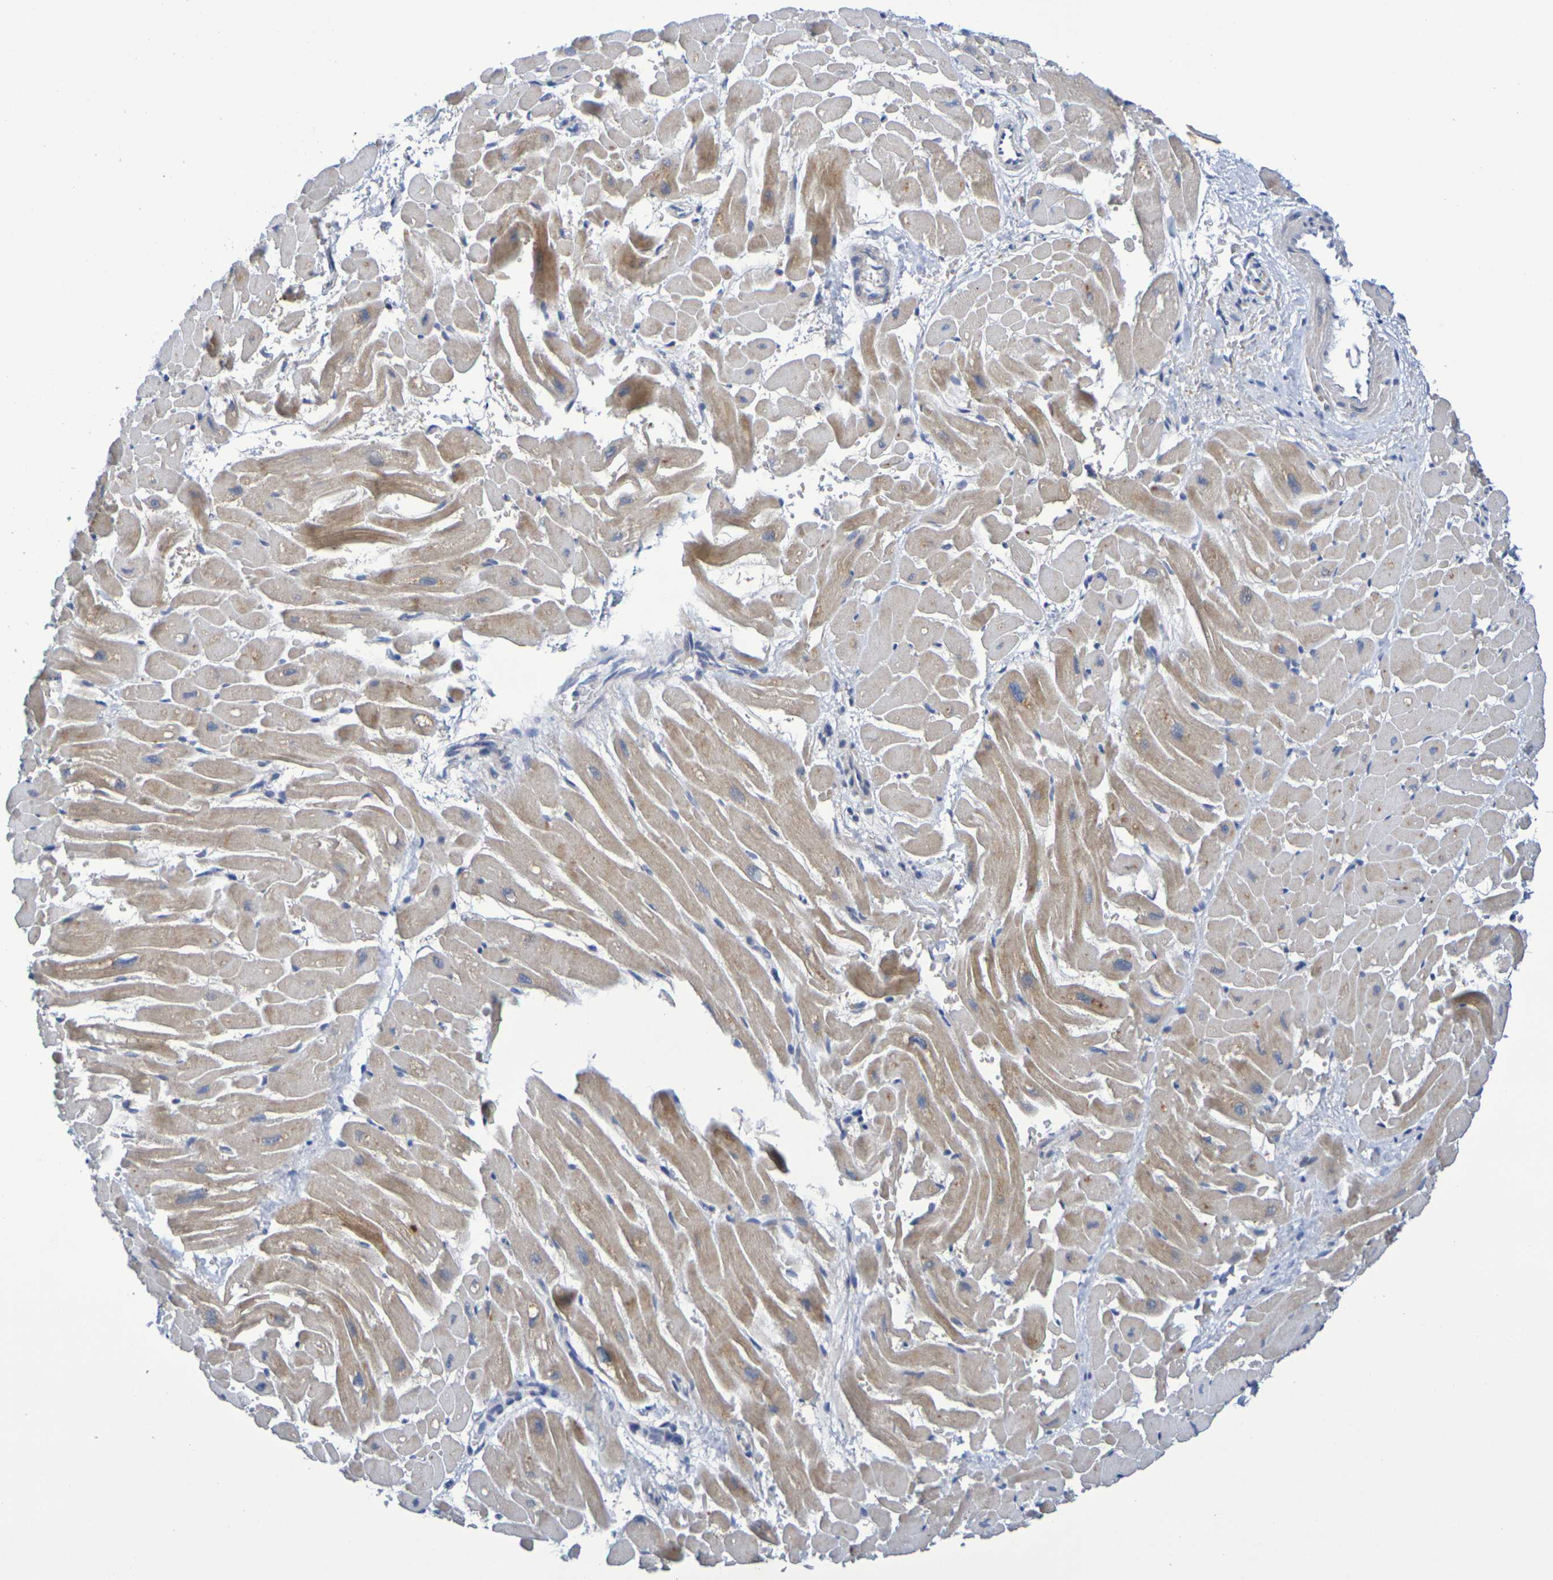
{"staining": {"intensity": "weak", "quantity": "25%-75%", "location": "cytoplasmic/membranous"}, "tissue": "heart muscle", "cell_type": "Cardiomyocytes", "image_type": "normal", "snomed": [{"axis": "morphology", "description": "Normal tissue, NOS"}, {"axis": "topography", "description": "Heart"}], "caption": "An immunohistochemistry (IHC) histopathology image of normal tissue is shown. Protein staining in brown shows weak cytoplasmic/membranous positivity in heart muscle within cardiomyocytes.", "gene": "SDC4", "patient": {"sex": "male", "age": 45}}